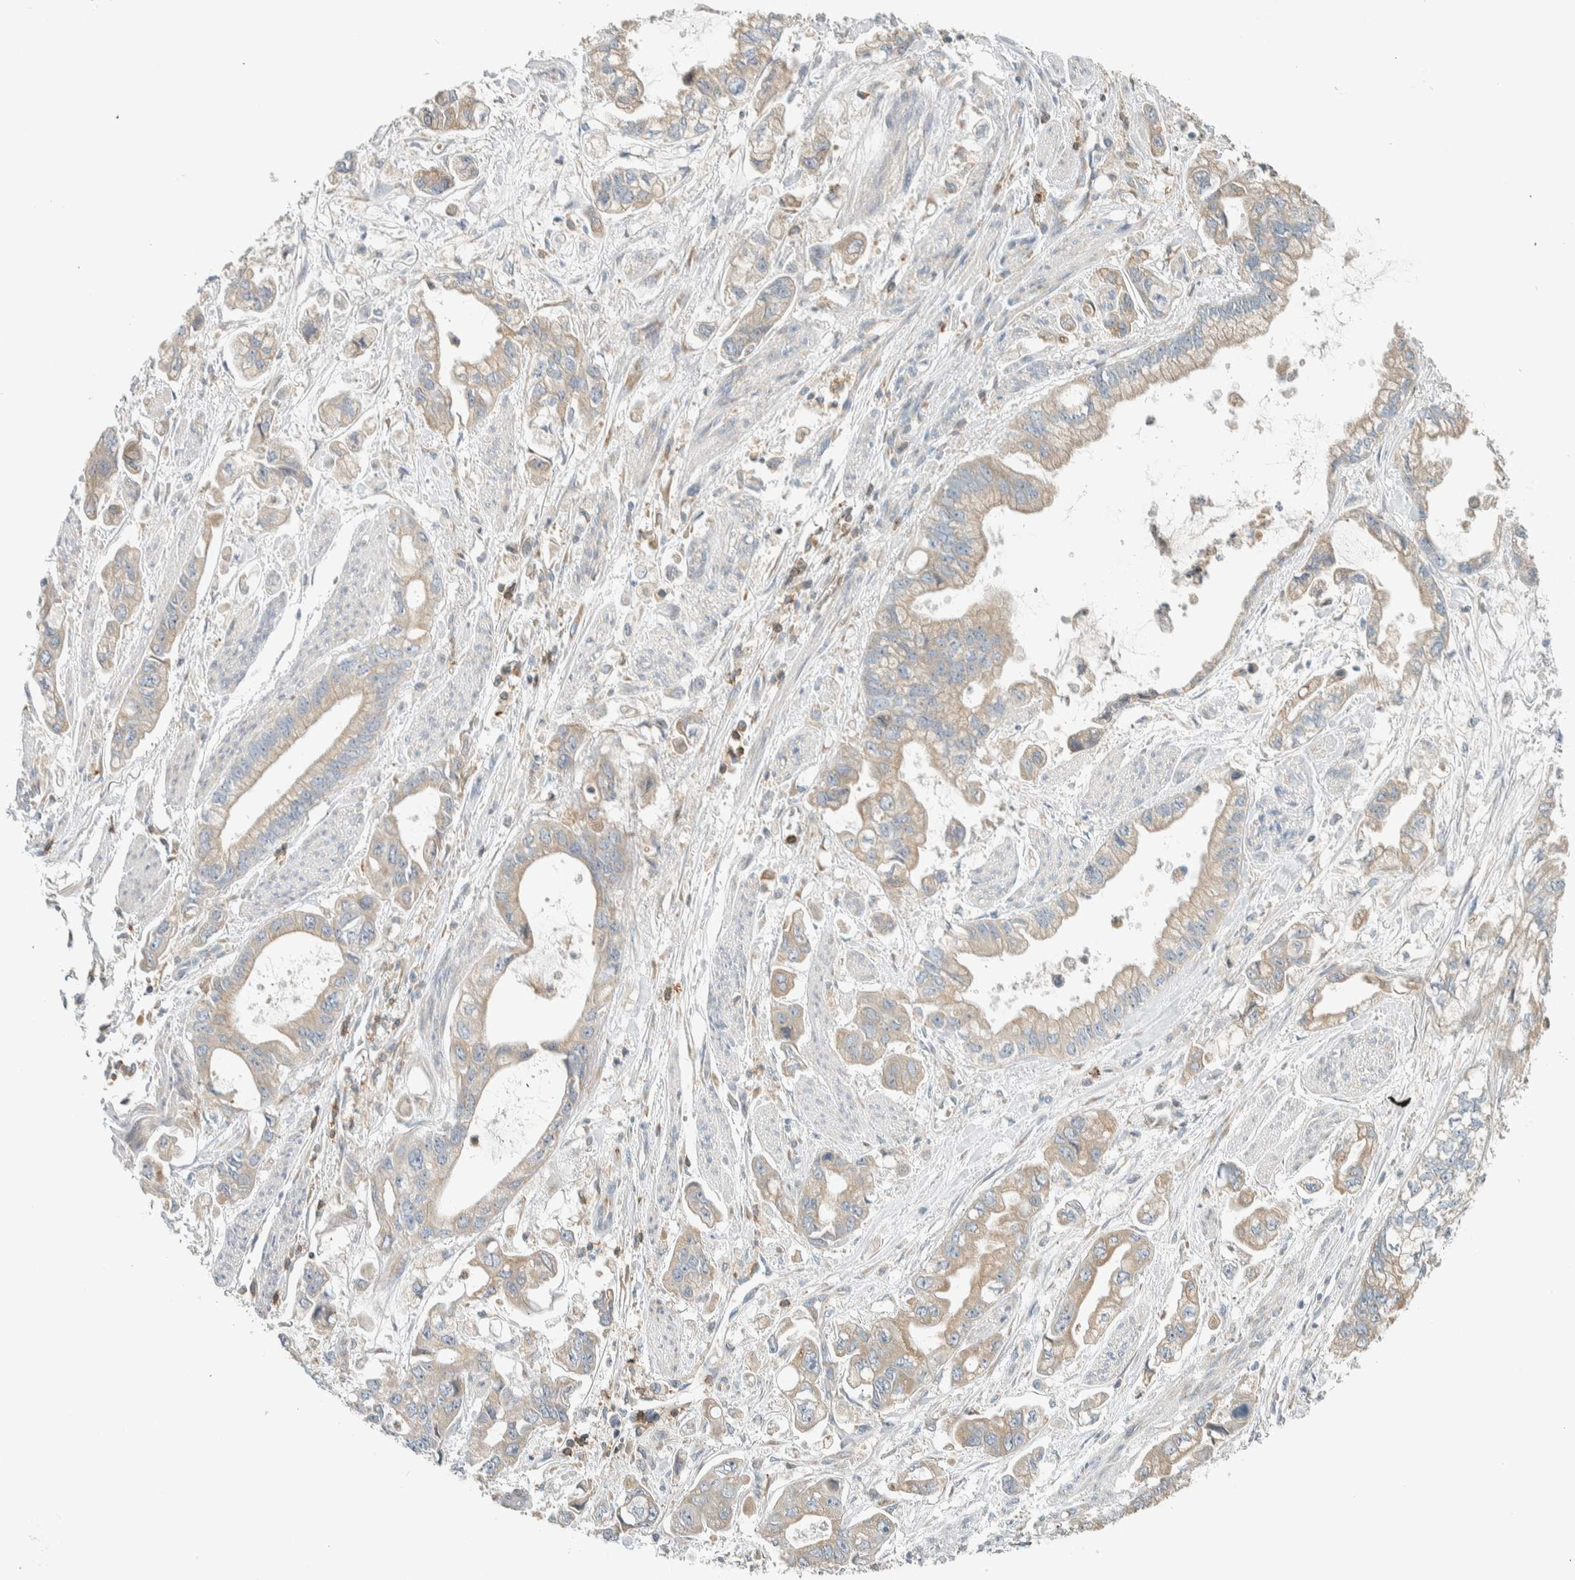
{"staining": {"intensity": "moderate", "quantity": "<25%", "location": "cytoplasmic/membranous"}, "tissue": "stomach cancer", "cell_type": "Tumor cells", "image_type": "cancer", "snomed": [{"axis": "morphology", "description": "Normal tissue, NOS"}, {"axis": "morphology", "description": "Adenocarcinoma, NOS"}, {"axis": "topography", "description": "Stomach"}], "caption": "Immunohistochemistry (IHC) of human adenocarcinoma (stomach) shows low levels of moderate cytoplasmic/membranous positivity in about <25% of tumor cells.", "gene": "CCDC57", "patient": {"sex": "male", "age": 62}}